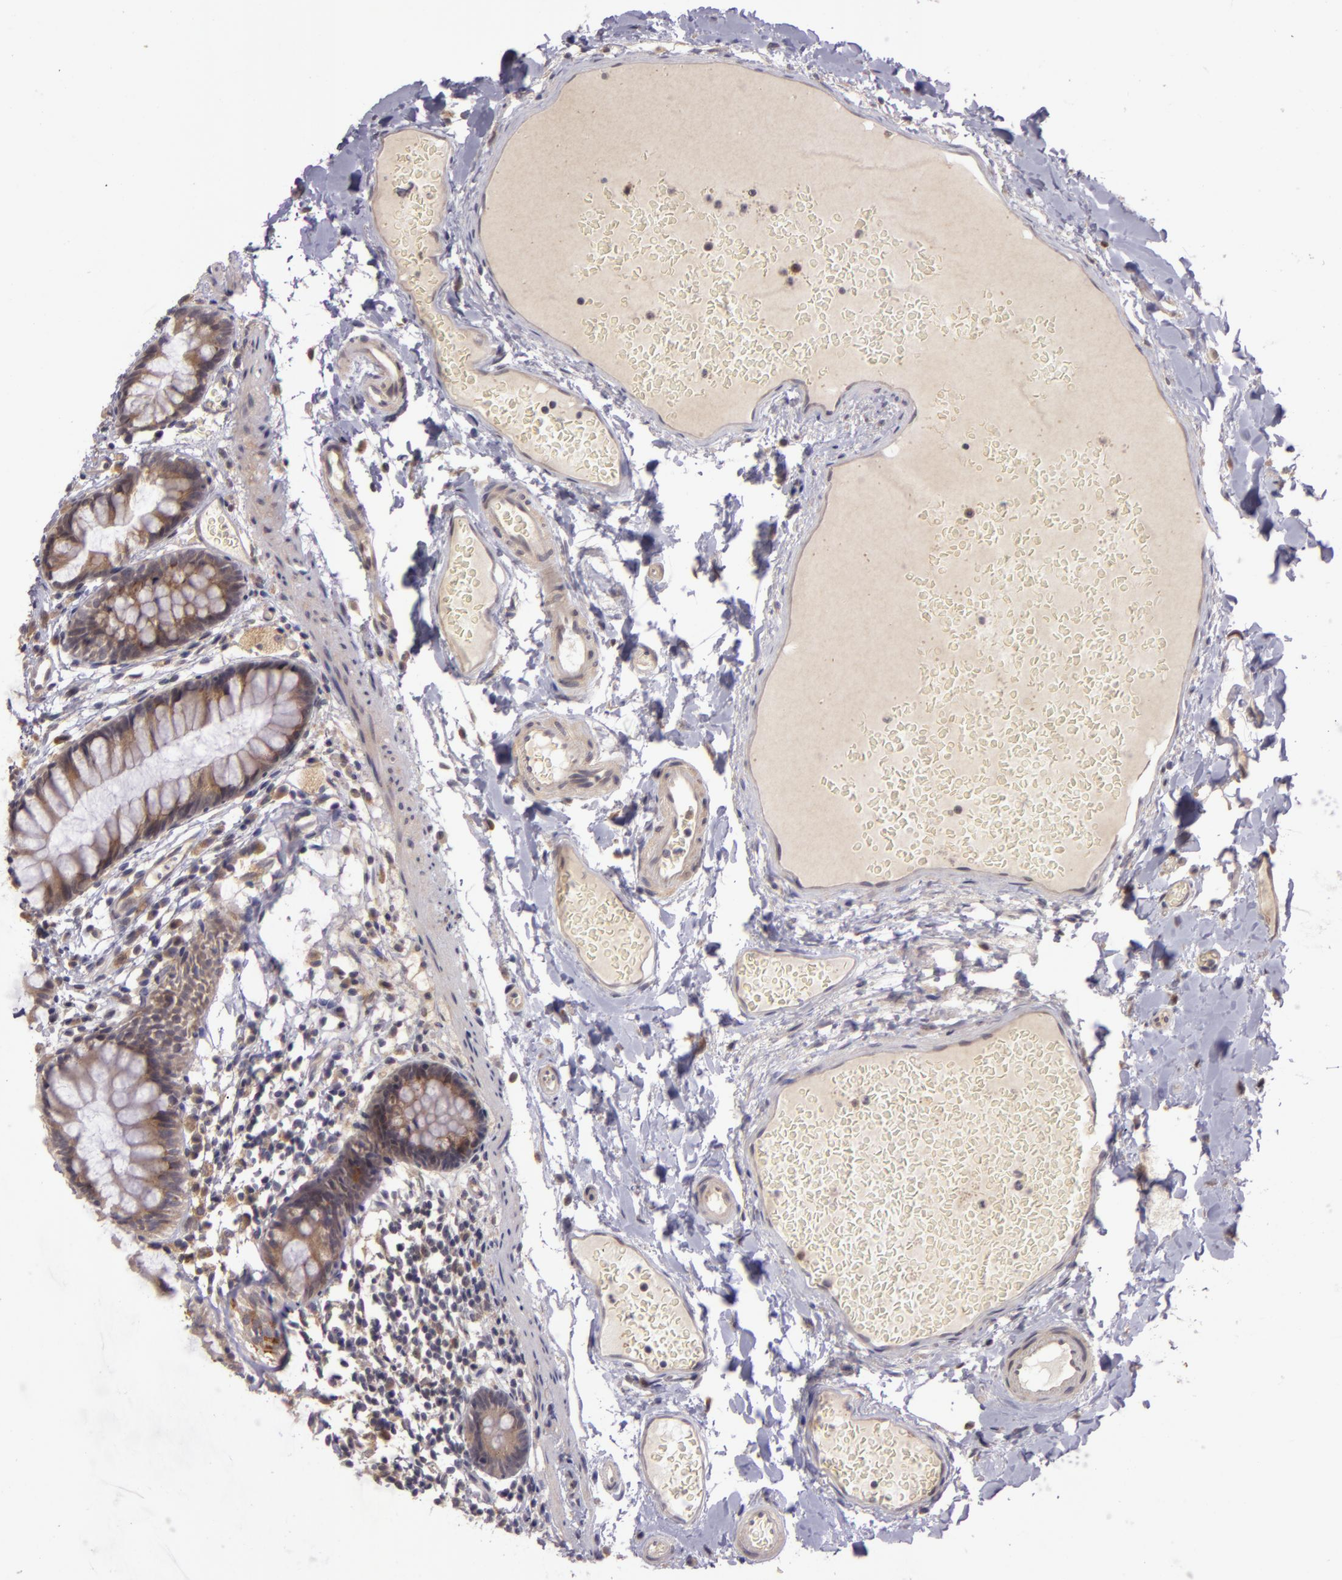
{"staining": {"intensity": "weak", "quantity": ">75%", "location": "cytoplasmic/membranous"}, "tissue": "colon", "cell_type": "Endothelial cells", "image_type": "normal", "snomed": [{"axis": "morphology", "description": "Normal tissue, NOS"}, {"axis": "topography", "description": "Smooth muscle"}, {"axis": "topography", "description": "Colon"}], "caption": "Colon stained with a brown dye demonstrates weak cytoplasmic/membranous positive staining in approximately >75% of endothelial cells.", "gene": "PPP1R3F", "patient": {"sex": "male", "age": 67}}